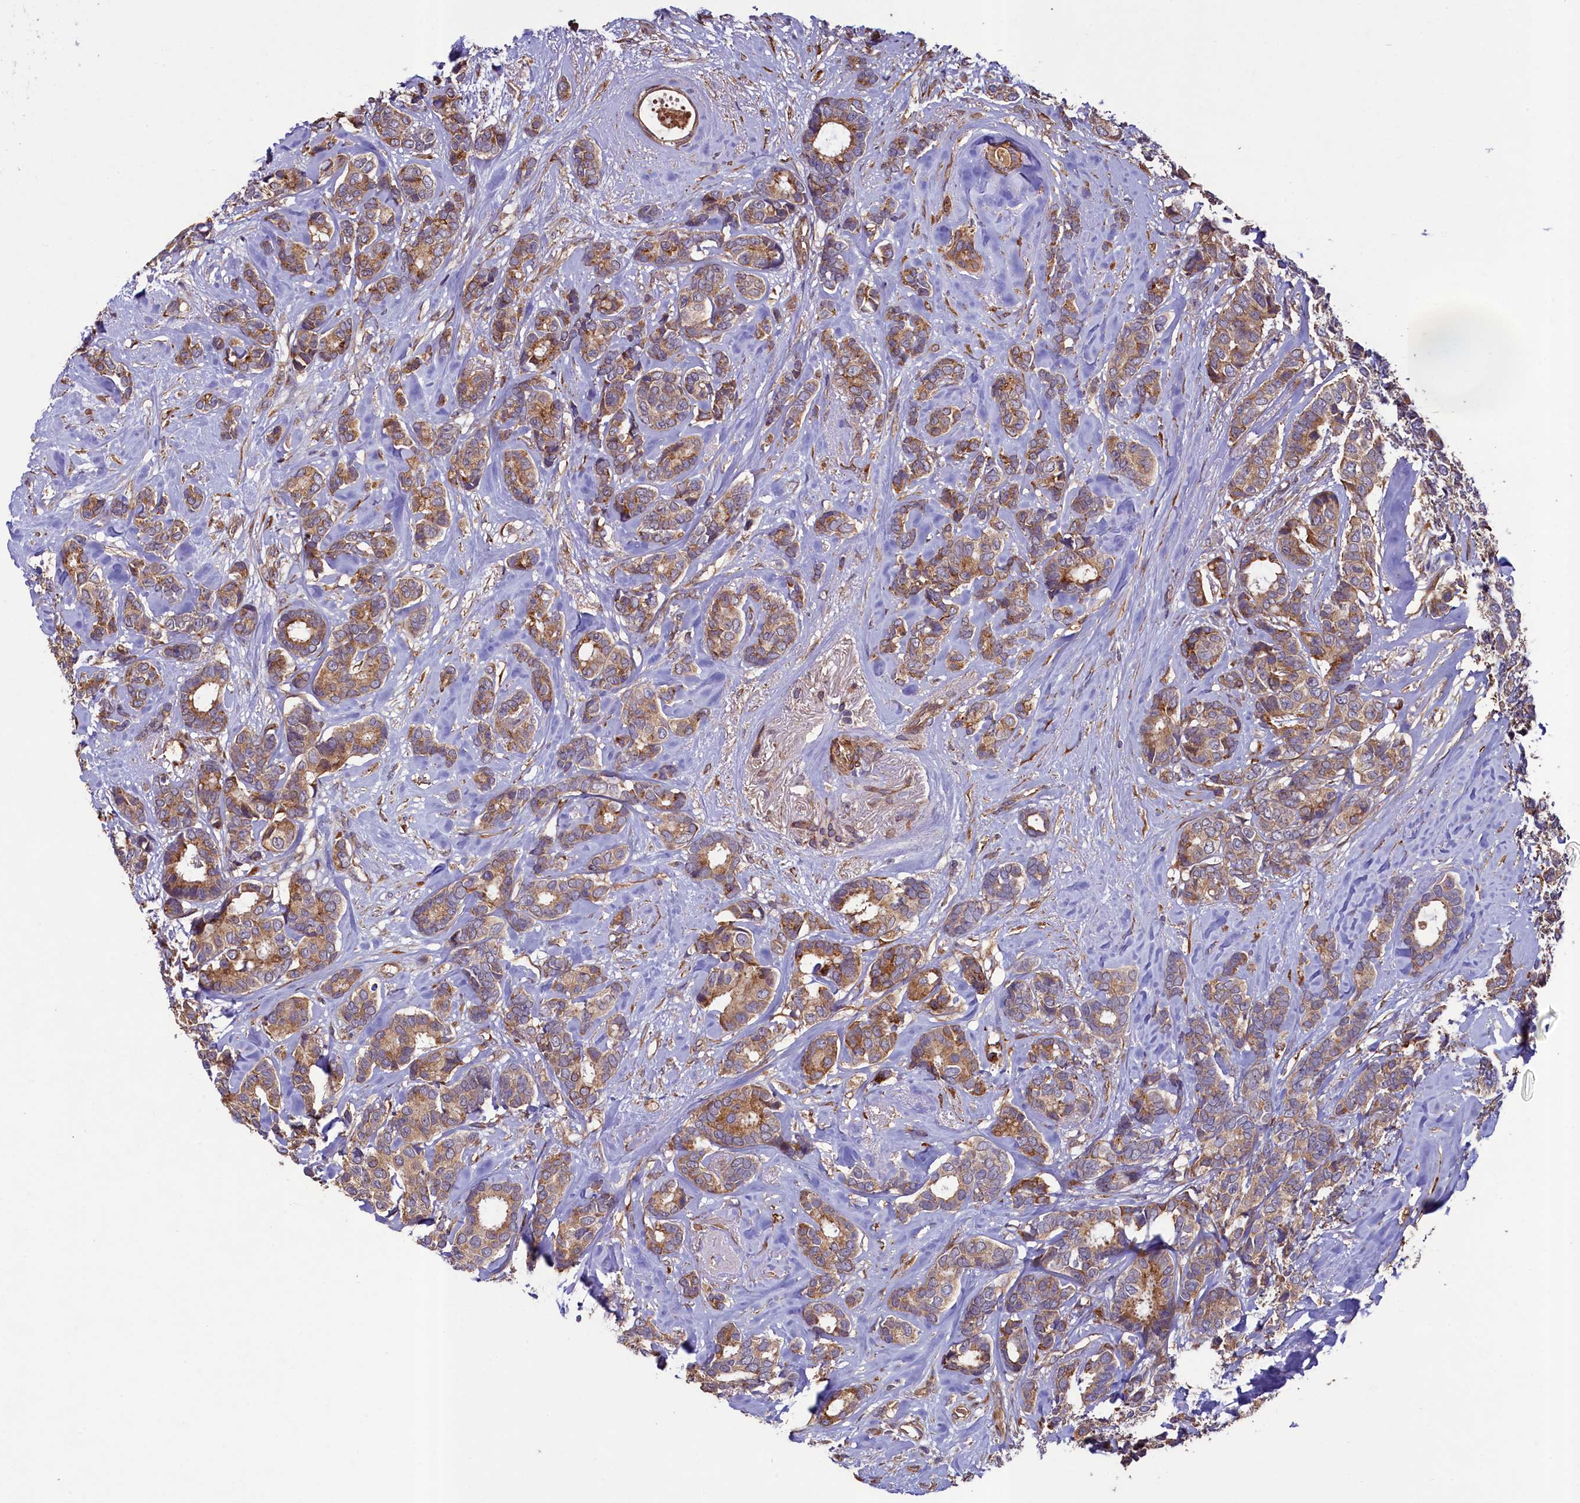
{"staining": {"intensity": "moderate", "quantity": "25%-75%", "location": "cytoplasmic/membranous"}, "tissue": "breast cancer", "cell_type": "Tumor cells", "image_type": "cancer", "snomed": [{"axis": "morphology", "description": "Duct carcinoma"}, {"axis": "topography", "description": "Breast"}], "caption": "A brown stain shows moderate cytoplasmic/membranous positivity of a protein in breast intraductal carcinoma tumor cells.", "gene": "CCDC102A", "patient": {"sex": "female", "age": 87}}